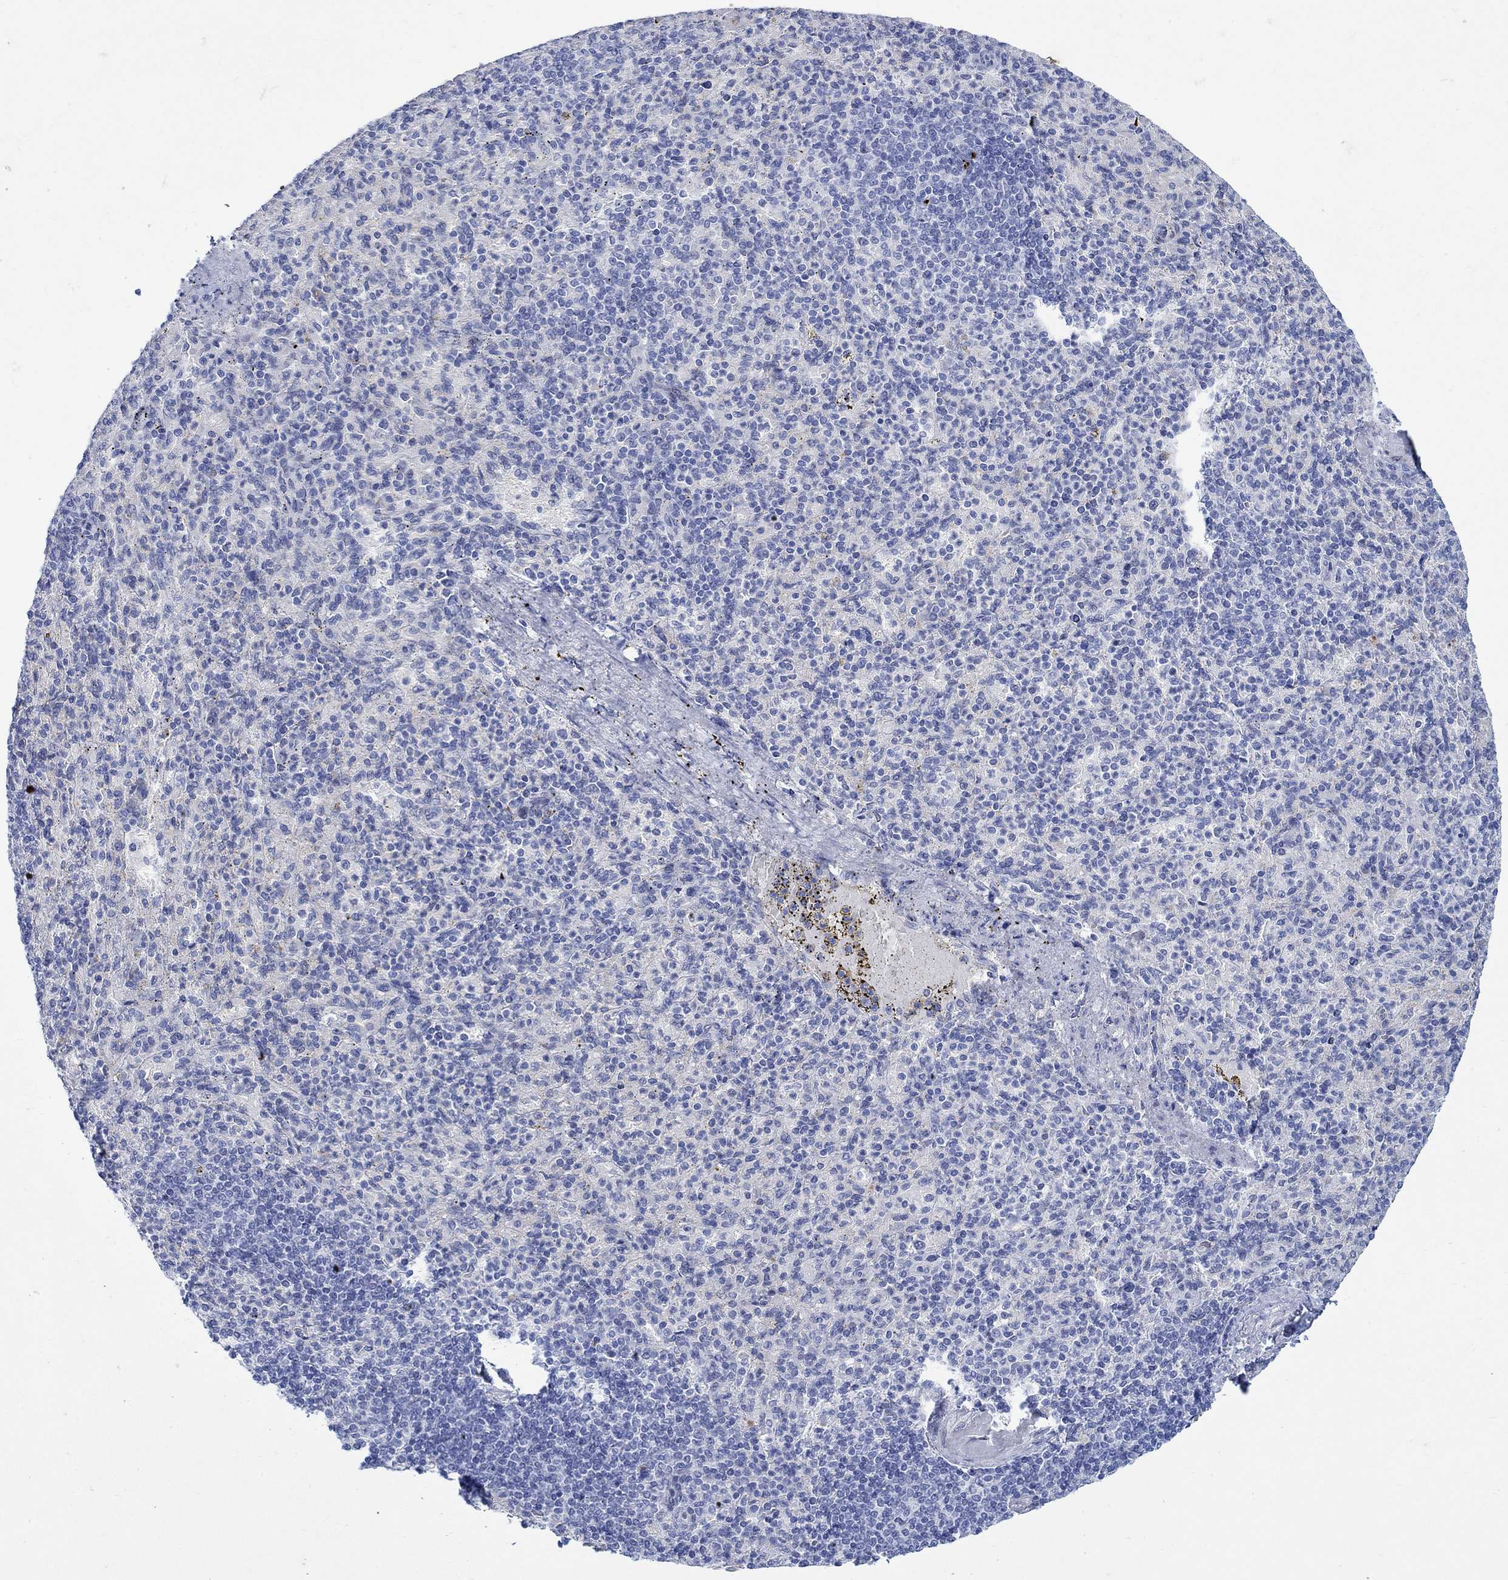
{"staining": {"intensity": "negative", "quantity": "none", "location": "none"}, "tissue": "spleen", "cell_type": "Cells in red pulp", "image_type": "normal", "snomed": [{"axis": "morphology", "description": "Normal tissue, NOS"}, {"axis": "topography", "description": "Spleen"}], "caption": "An immunohistochemistry photomicrograph of benign spleen is shown. There is no staining in cells in red pulp of spleen. (DAB IHC, high magnification).", "gene": "KSR2", "patient": {"sex": "female", "age": 74}}